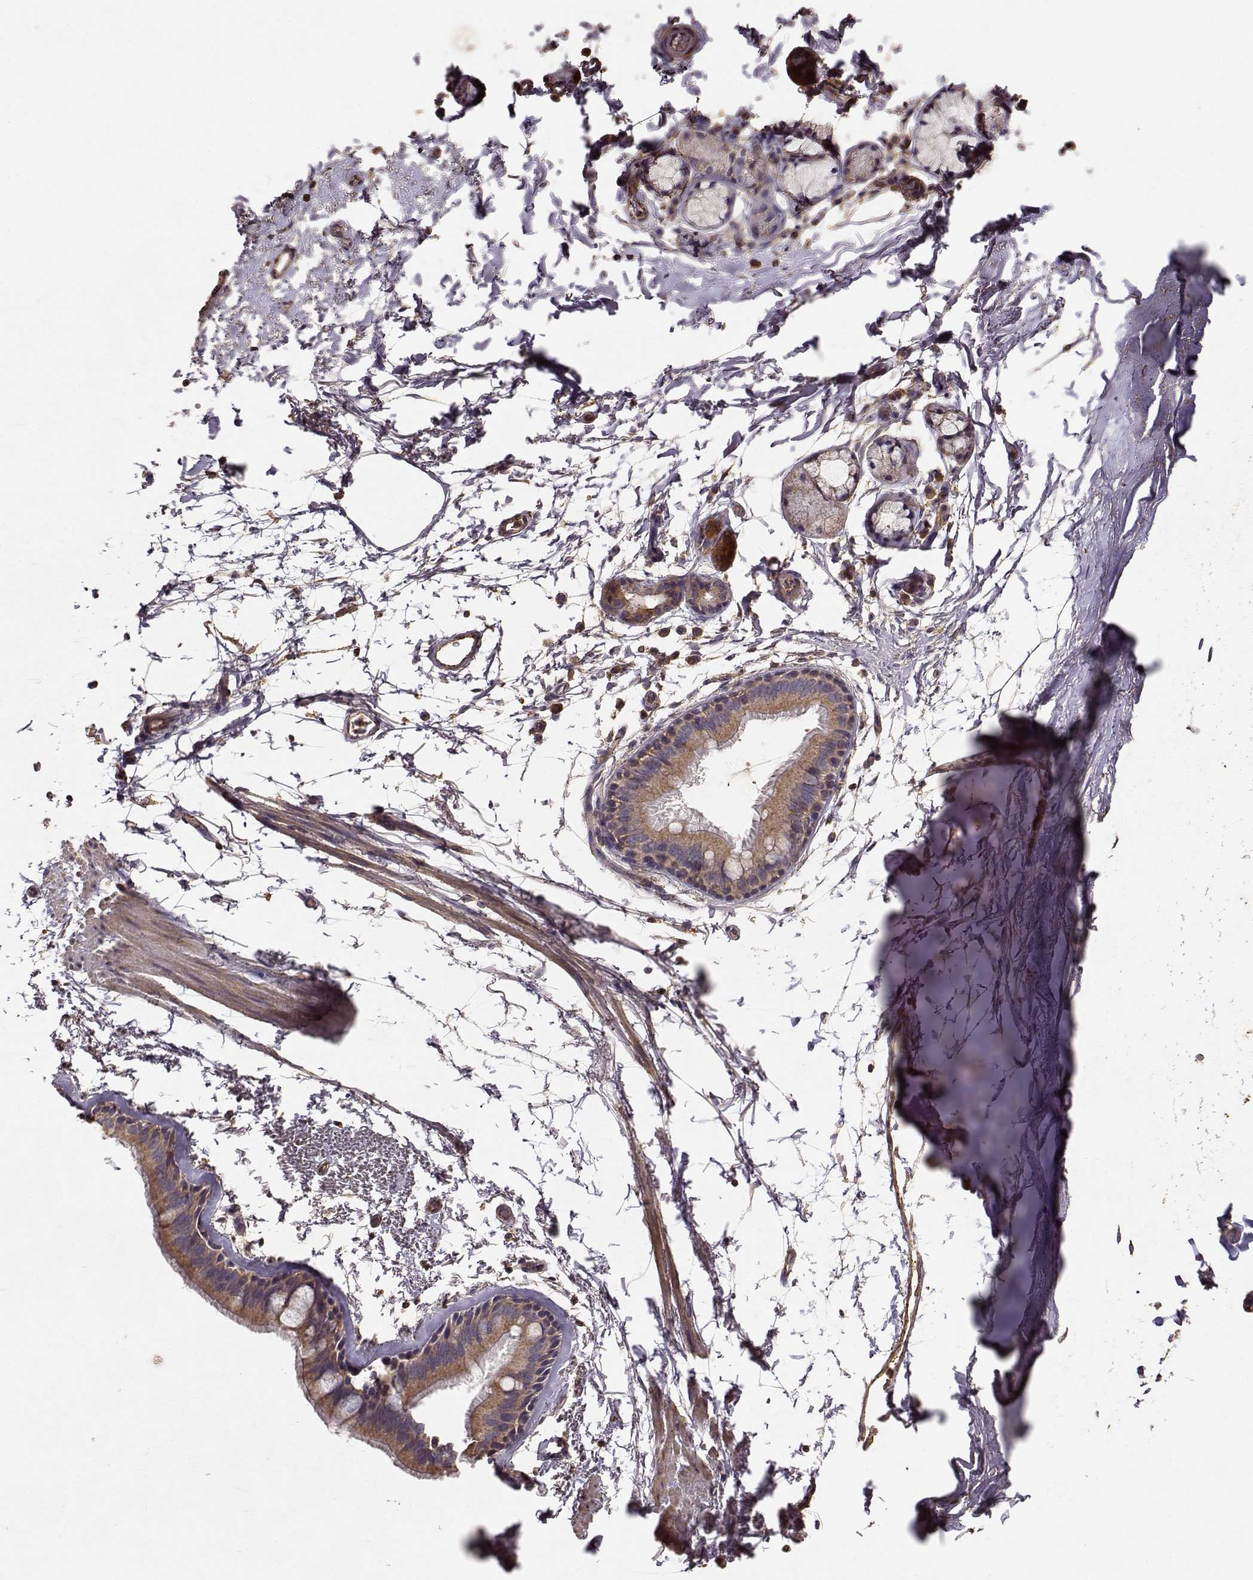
{"staining": {"intensity": "moderate", "quantity": ">75%", "location": "cytoplasmic/membranous"}, "tissue": "soft tissue", "cell_type": "Chondrocytes", "image_type": "normal", "snomed": [{"axis": "morphology", "description": "Normal tissue, NOS"}, {"axis": "topography", "description": "Lymph node"}, {"axis": "topography", "description": "Bronchus"}], "caption": "Protein analysis of benign soft tissue reveals moderate cytoplasmic/membranous staining in about >75% of chondrocytes.", "gene": "TARS3", "patient": {"sex": "female", "age": 70}}